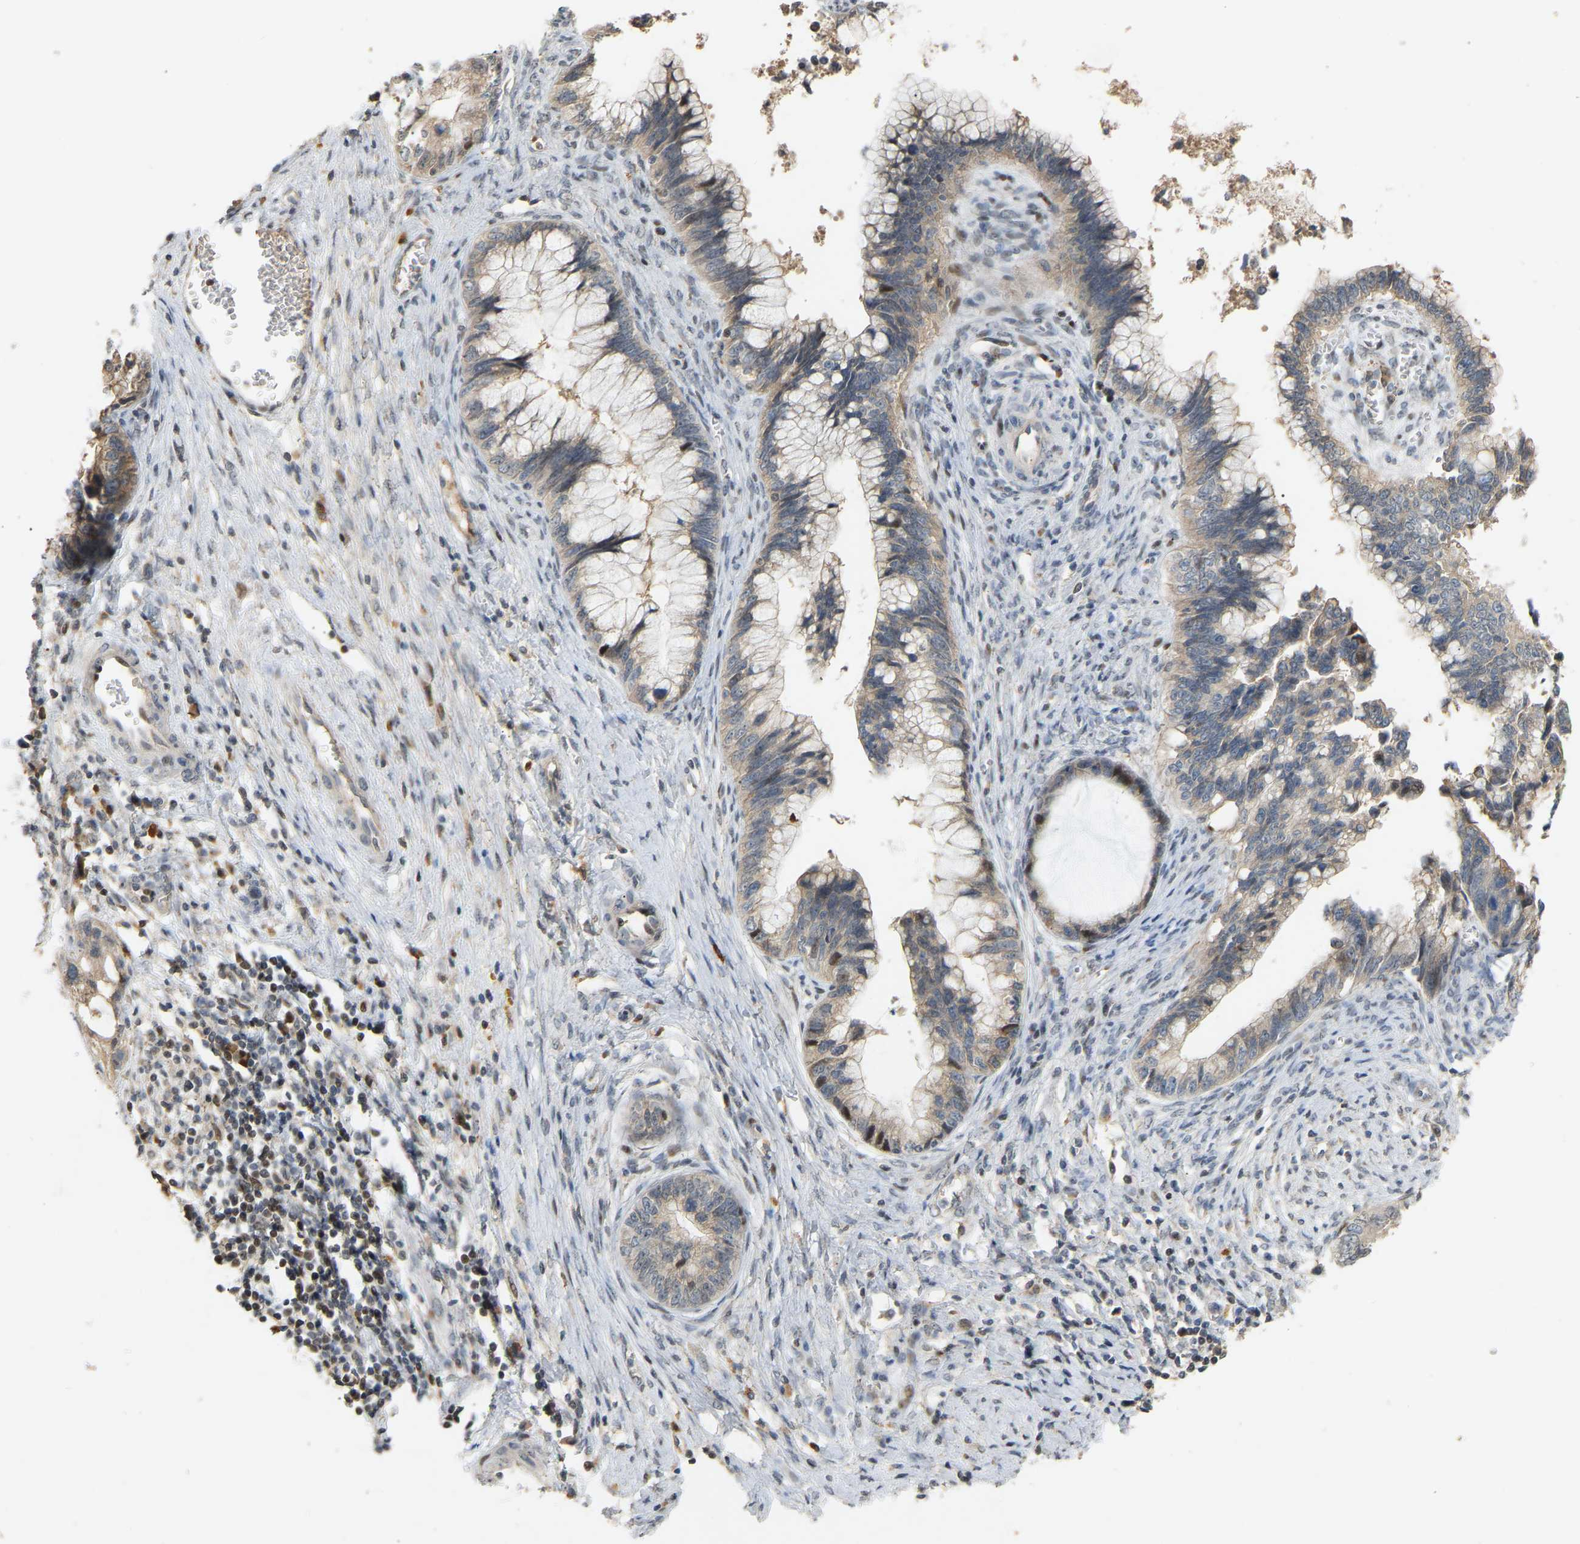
{"staining": {"intensity": "moderate", "quantity": "<25%", "location": "cytoplasmic/membranous"}, "tissue": "cervical cancer", "cell_type": "Tumor cells", "image_type": "cancer", "snomed": [{"axis": "morphology", "description": "Adenocarcinoma, NOS"}, {"axis": "topography", "description": "Cervix"}], "caption": "Protein staining of cervical adenocarcinoma tissue shows moderate cytoplasmic/membranous staining in about <25% of tumor cells.", "gene": "PTPN4", "patient": {"sex": "female", "age": 44}}